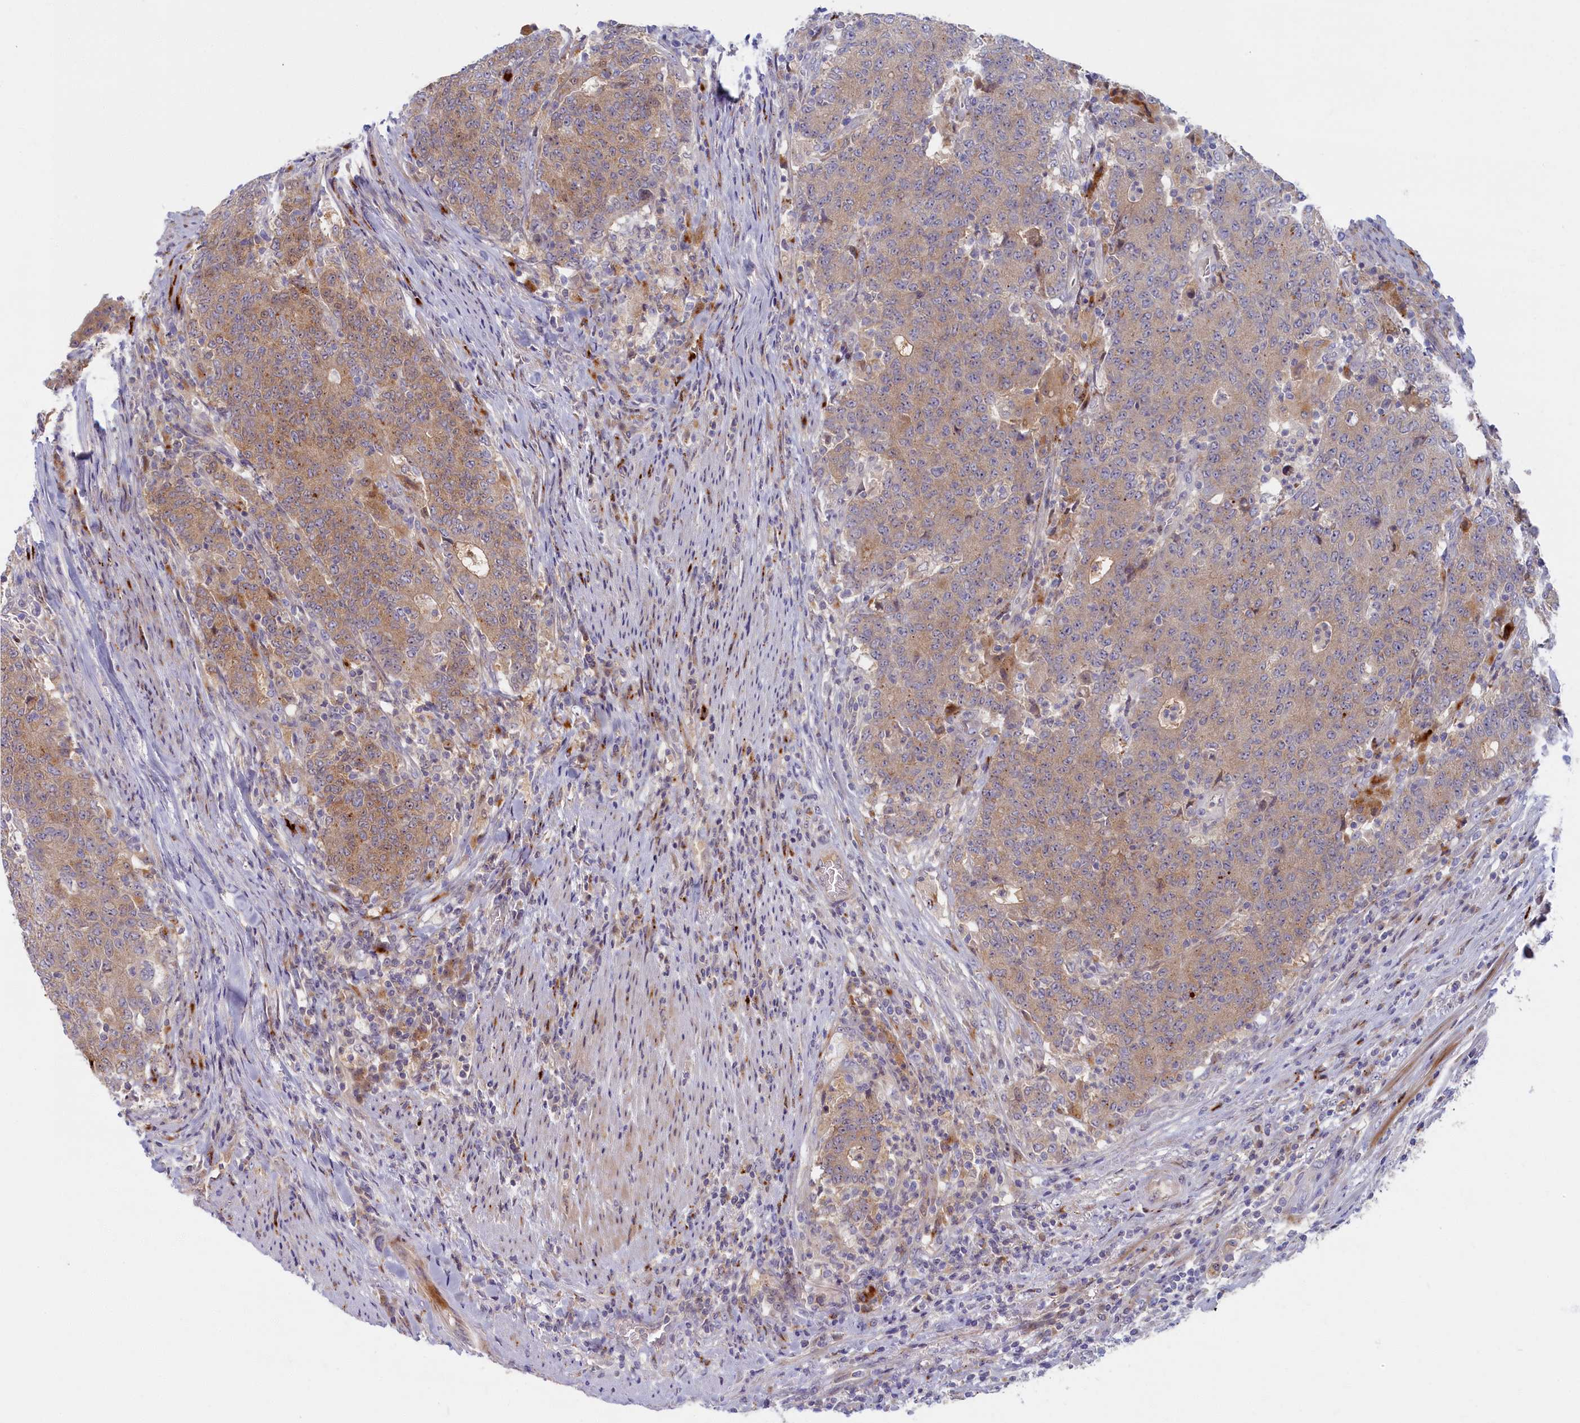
{"staining": {"intensity": "moderate", "quantity": ">75%", "location": "cytoplasmic/membranous"}, "tissue": "colorectal cancer", "cell_type": "Tumor cells", "image_type": "cancer", "snomed": [{"axis": "morphology", "description": "Adenocarcinoma, NOS"}, {"axis": "topography", "description": "Colon"}], "caption": "Colorectal adenocarcinoma tissue displays moderate cytoplasmic/membranous expression in about >75% of tumor cells, visualized by immunohistochemistry.", "gene": "FCSK", "patient": {"sex": "female", "age": 75}}